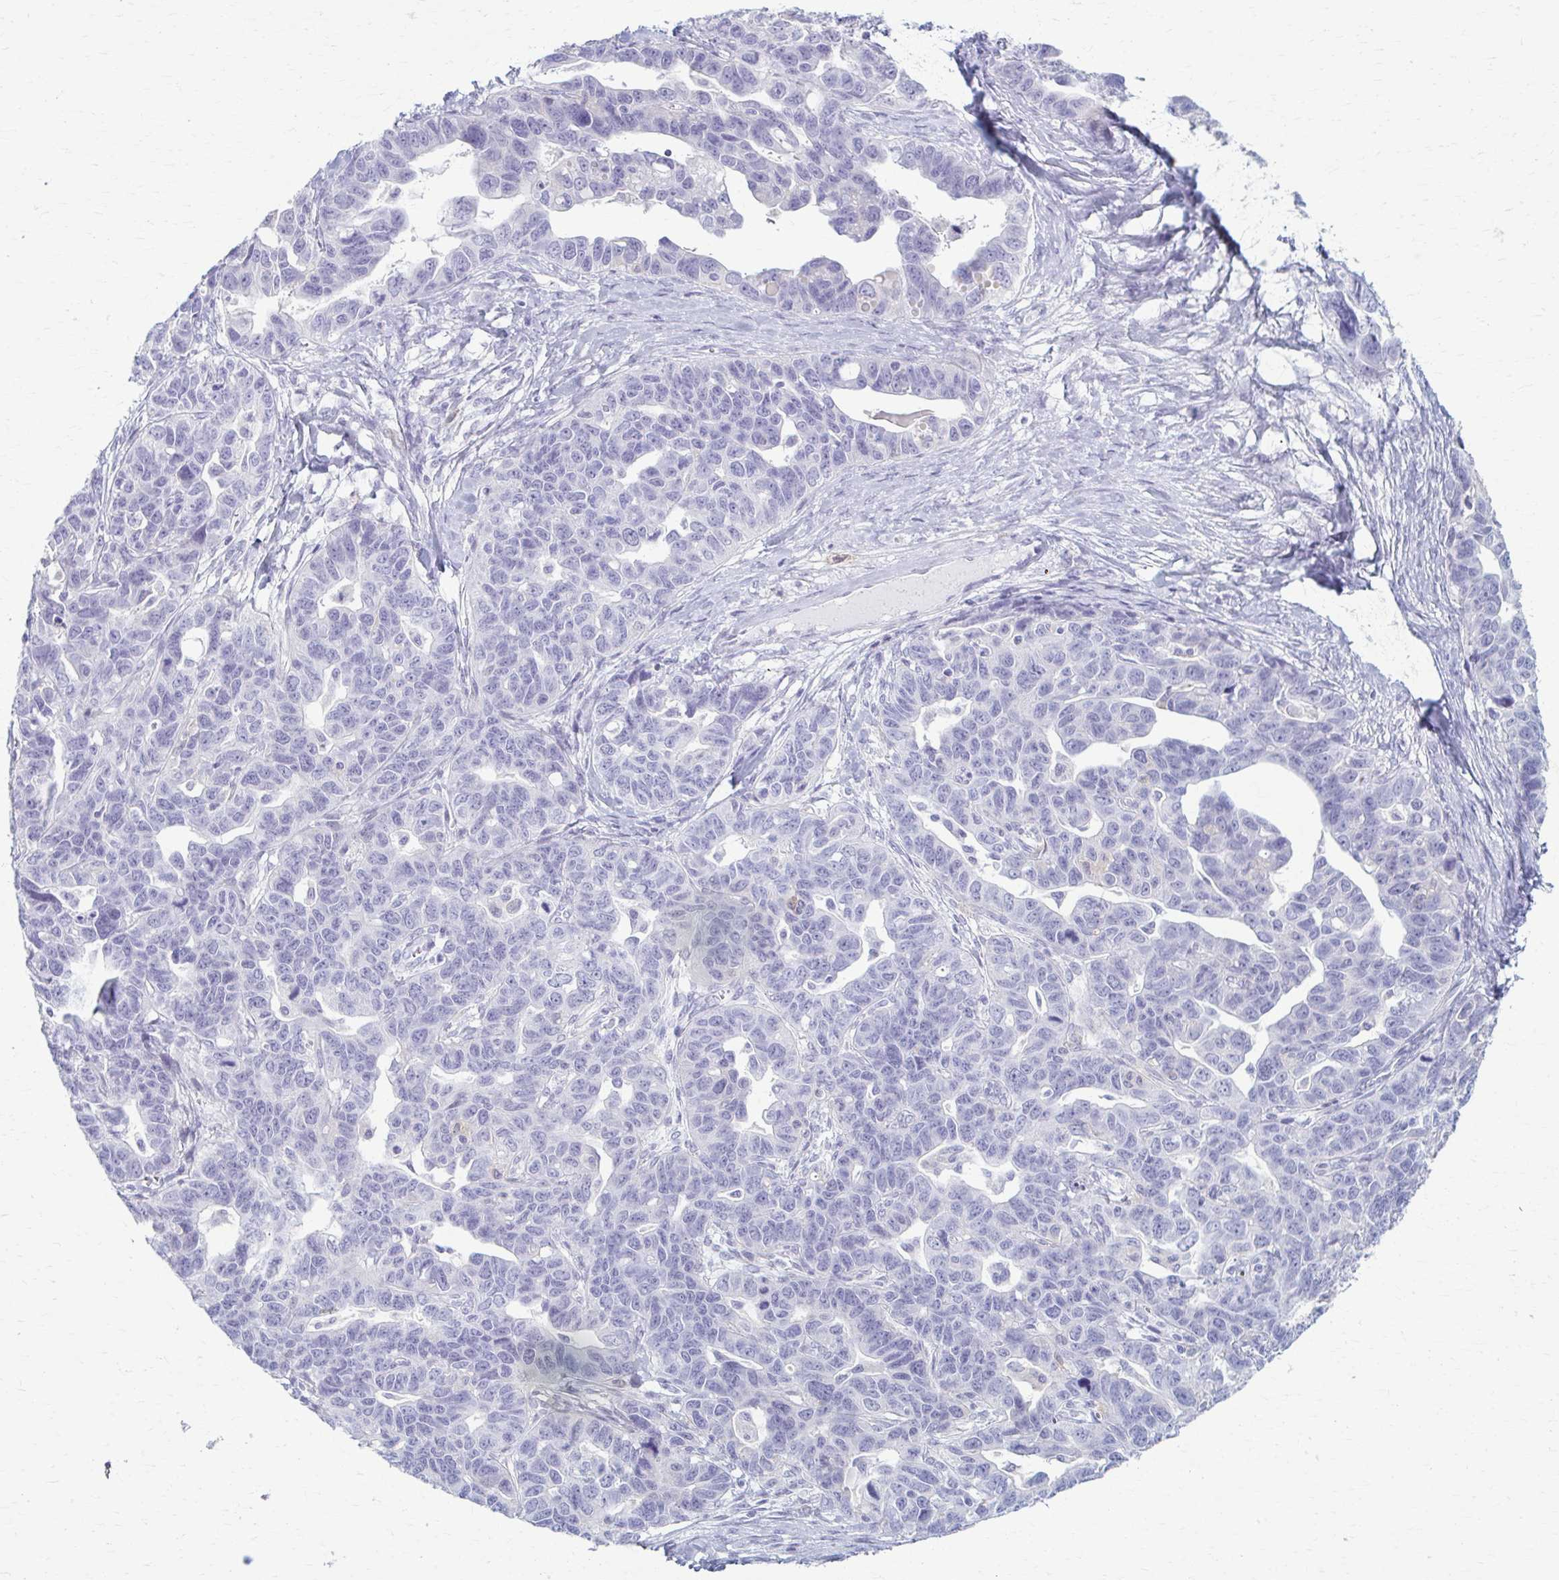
{"staining": {"intensity": "negative", "quantity": "none", "location": "none"}, "tissue": "ovarian cancer", "cell_type": "Tumor cells", "image_type": "cancer", "snomed": [{"axis": "morphology", "description": "Cystadenocarcinoma, serous, NOS"}, {"axis": "topography", "description": "Ovary"}], "caption": "Histopathology image shows no significant protein positivity in tumor cells of serous cystadenocarcinoma (ovarian).", "gene": "LDLRAP1", "patient": {"sex": "female", "age": 69}}